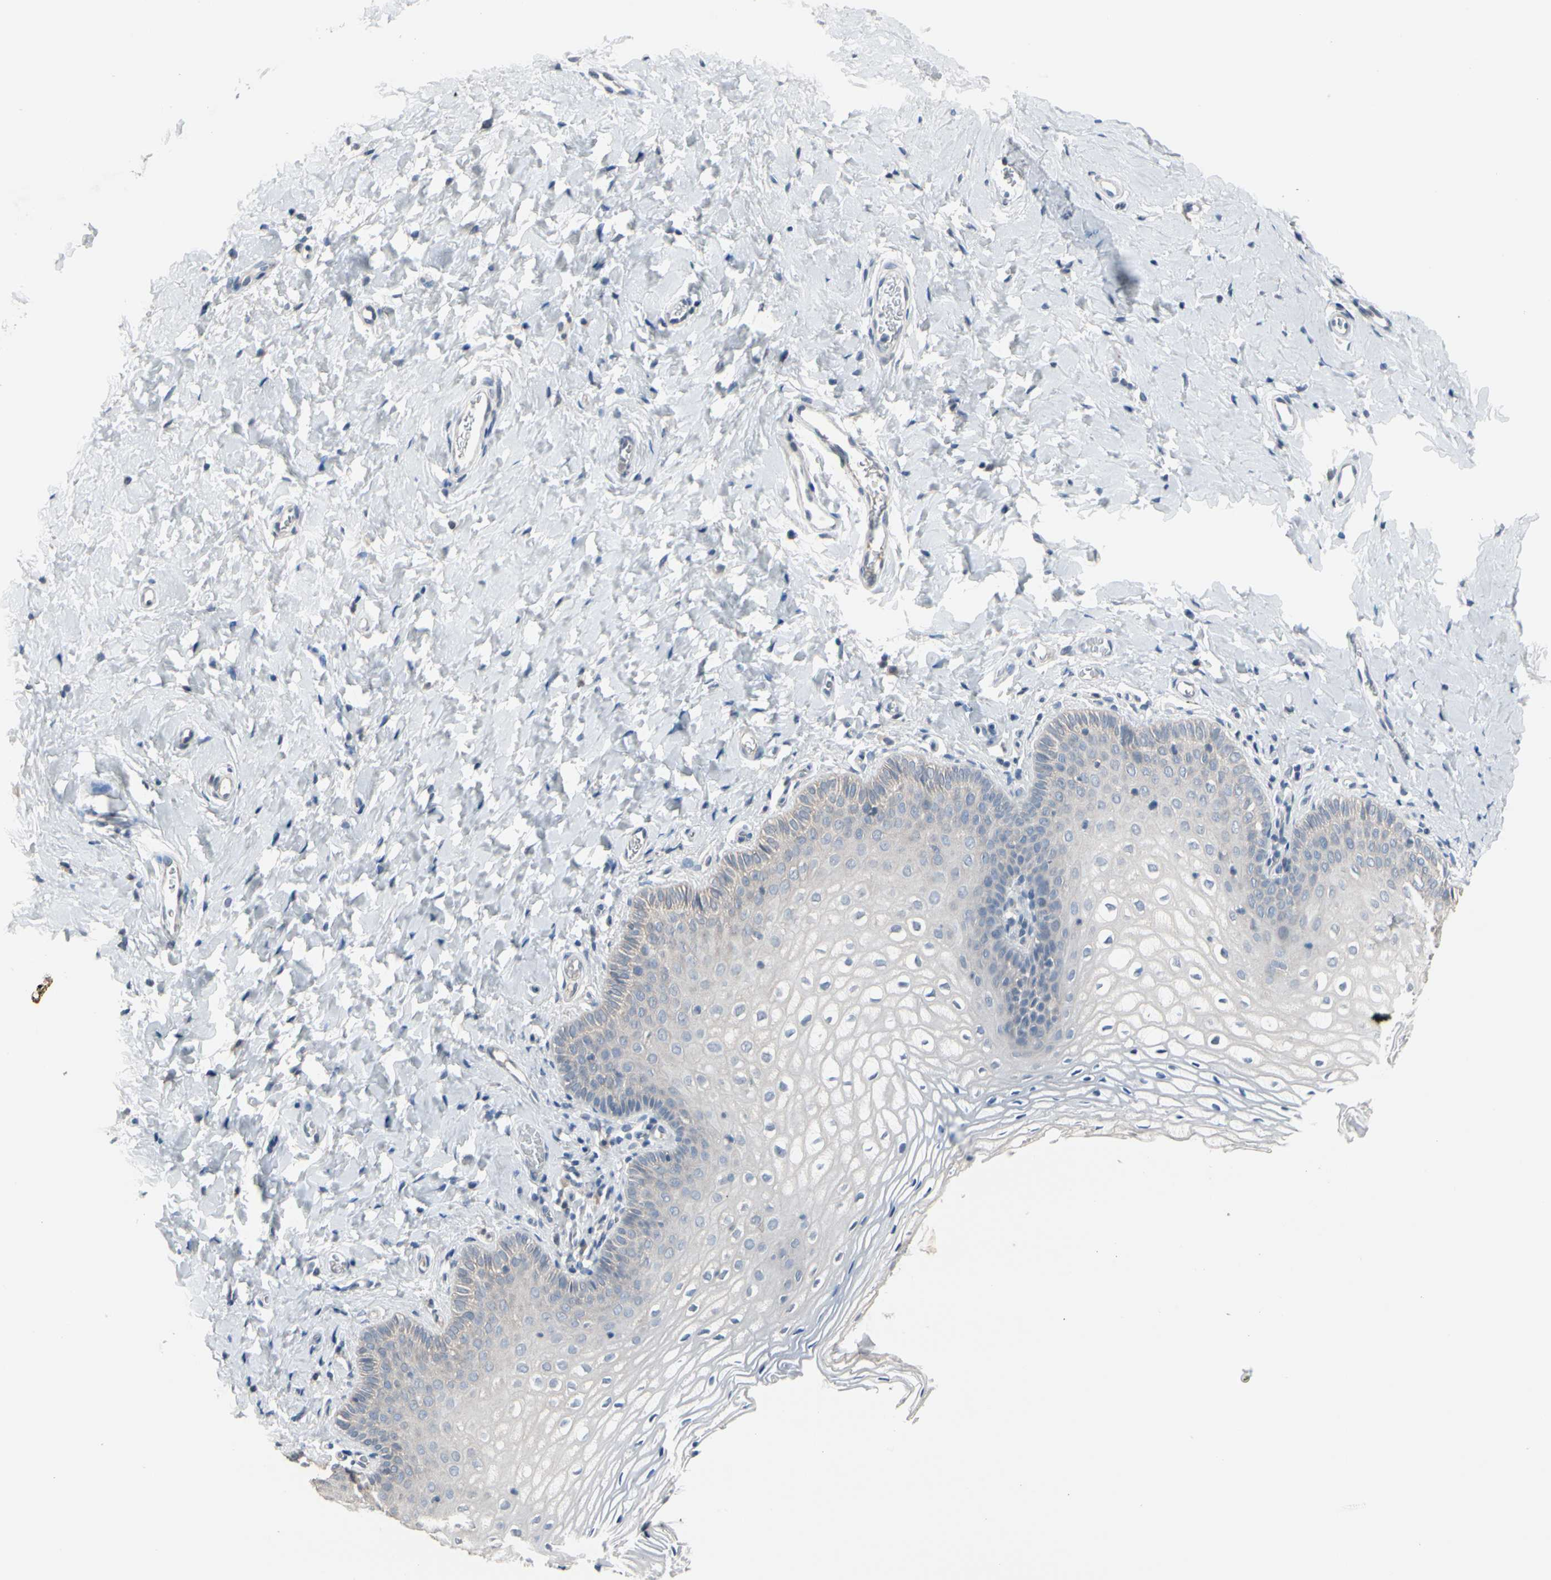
{"staining": {"intensity": "negative", "quantity": "none", "location": "none"}, "tissue": "vagina", "cell_type": "Squamous epithelial cells", "image_type": "normal", "snomed": [{"axis": "morphology", "description": "Normal tissue, NOS"}, {"axis": "topography", "description": "Vagina"}], "caption": "The immunohistochemistry image has no significant expression in squamous epithelial cells of vagina. (DAB (3,3'-diaminobenzidine) IHC visualized using brightfield microscopy, high magnification).", "gene": "SV2A", "patient": {"sex": "female", "age": 55}}